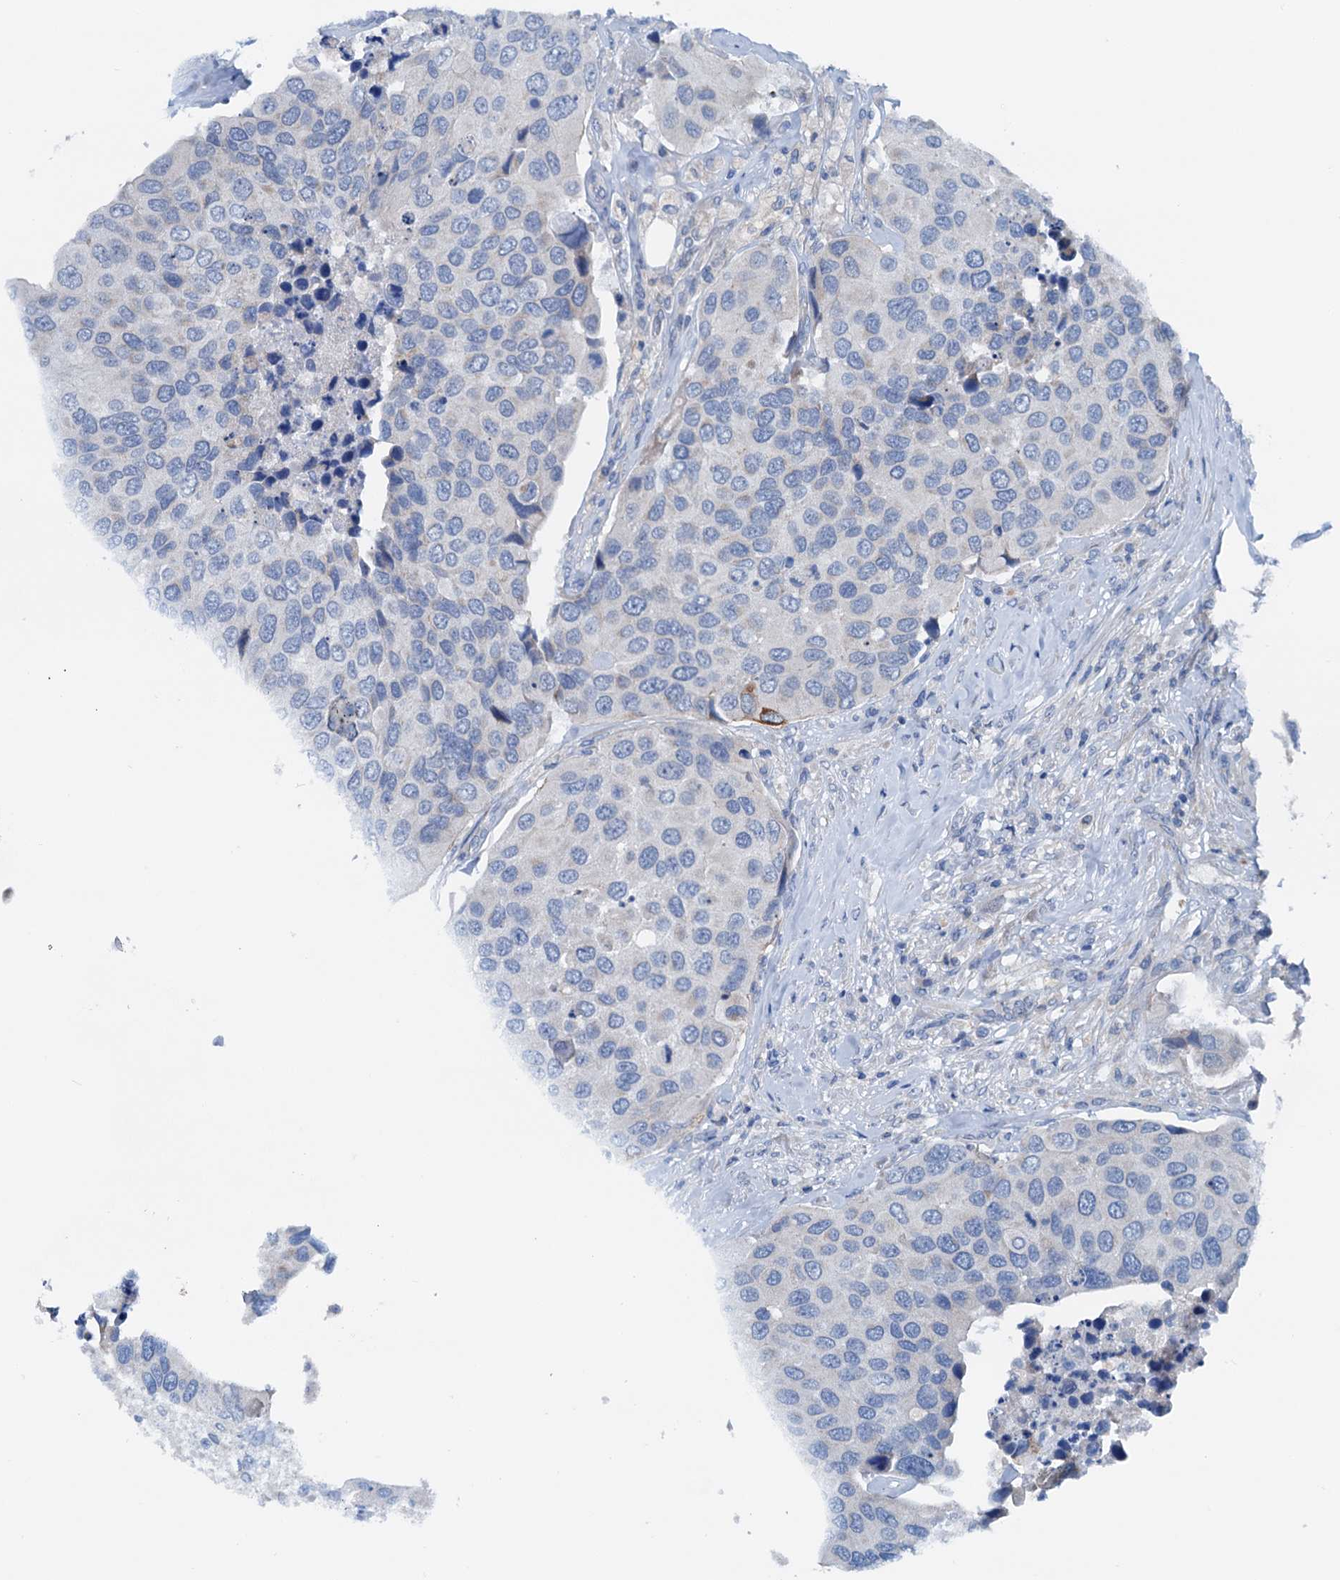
{"staining": {"intensity": "negative", "quantity": "none", "location": "none"}, "tissue": "urothelial cancer", "cell_type": "Tumor cells", "image_type": "cancer", "snomed": [{"axis": "morphology", "description": "Urothelial carcinoma, High grade"}, {"axis": "topography", "description": "Urinary bladder"}], "caption": "This is an immunohistochemistry image of human urothelial cancer. There is no expression in tumor cells.", "gene": "KNDC1", "patient": {"sex": "male", "age": 74}}